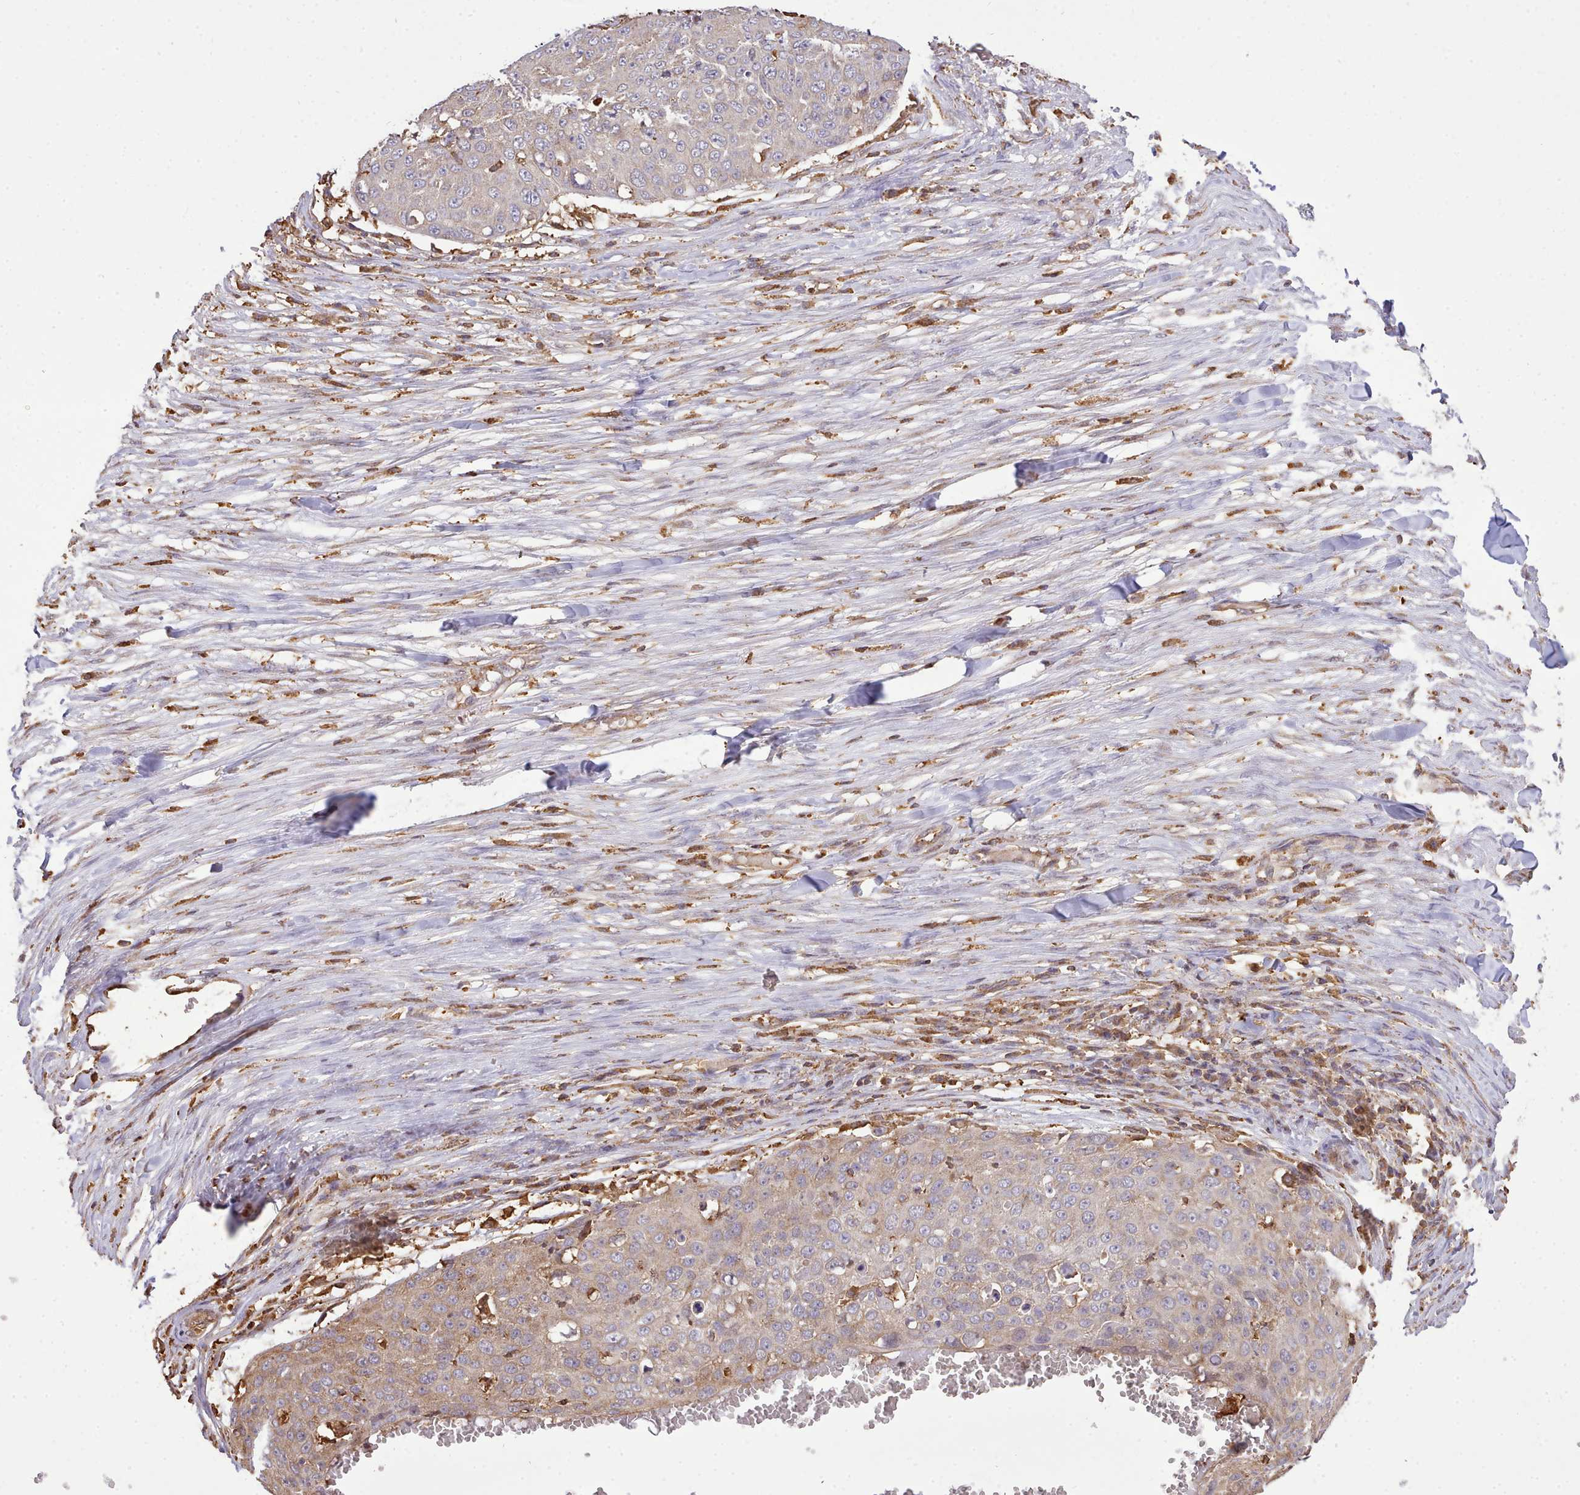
{"staining": {"intensity": "weak", "quantity": "25%-75%", "location": "cytoplasmic/membranous"}, "tissue": "skin cancer", "cell_type": "Tumor cells", "image_type": "cancer", "snomed": [{"axis": "morphology", "description": "Squamous cell carcinoma, NOS"}, {"axis": "topography", "description": "Skin"}], "caption": "Skin squamous cell carcinoma was stained to show a protein in brown. There is low levels of weak cytoplasmic/membranous positivity in approximately 25%-75% of tumor cells.", "gene": "CAPZA1", "patient": {"sex": "male", "age": 71}}